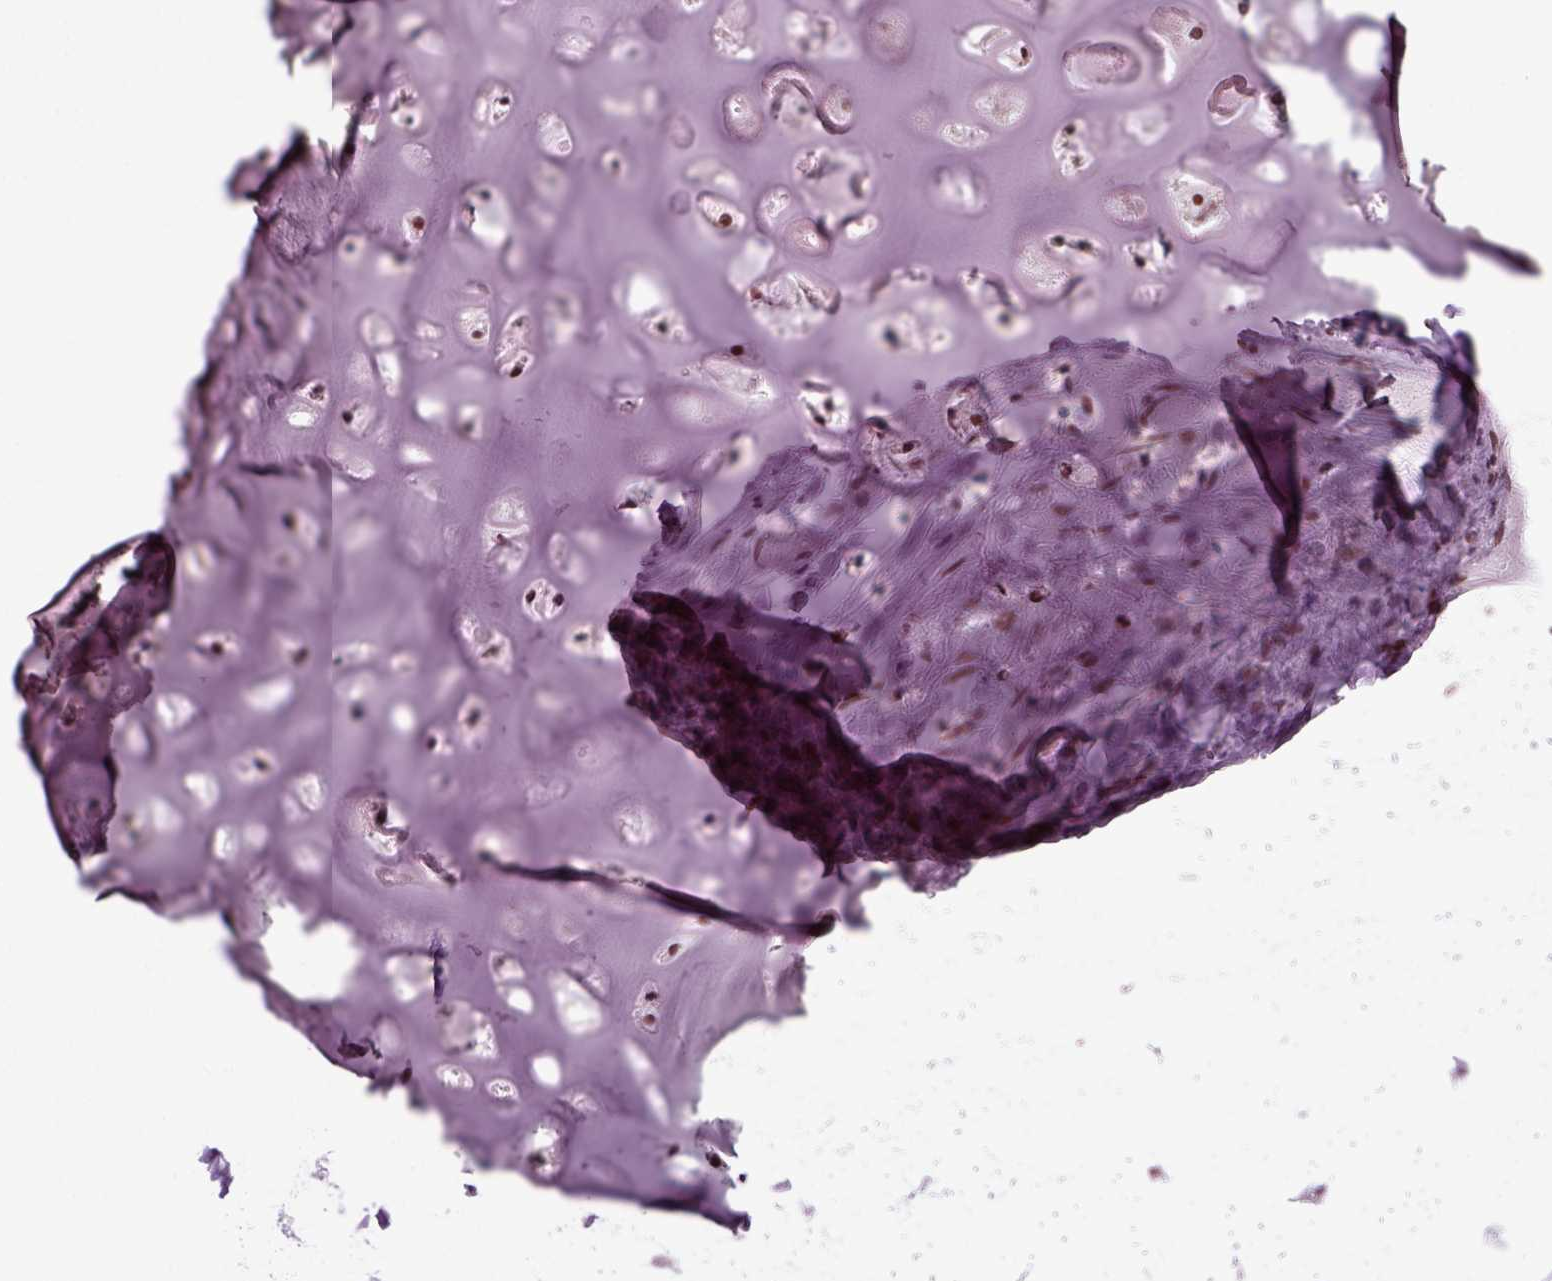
{"staining": {"intensity": "moderate", "quantity": "<25%", "location": "nuclear"}, "tissue": "soft tissue", "cell_type": "Chondrocytes", "image_type": "normal", "snomed": [{"axis": "morphology", "description": "Normal tissue, NOS"}, {"axis": "topography", "description": "Cartilage tissue"}], "caption": "The image displays immunohistochemical staining of benign soft tissue. There is moderate nuclear positivity is identified in about <25% of chondrocytes.", "gene": "RCOR3", "patient": {"sex": "male", "age": 62}}